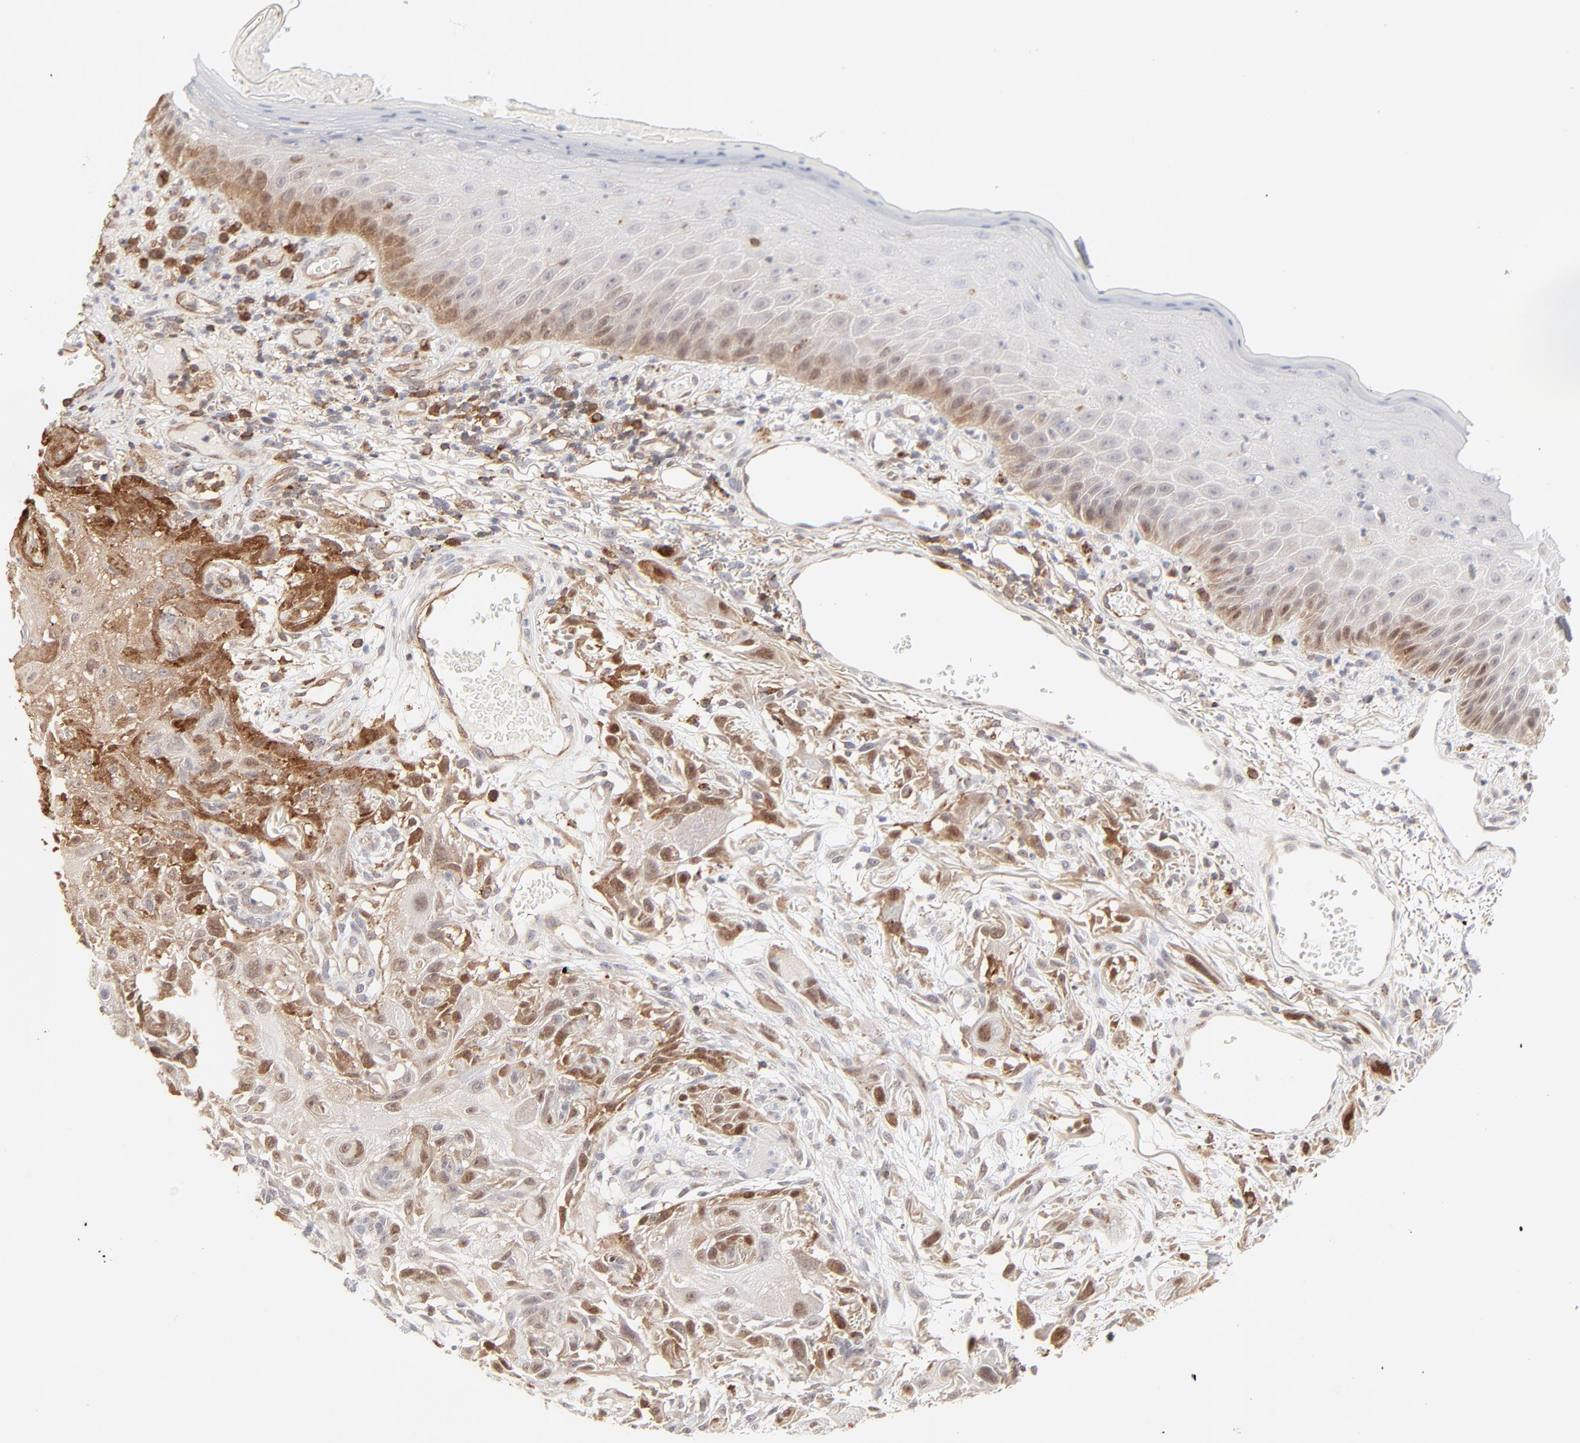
{"staining": {"intensity": "moderate", "quantity": "<25%", "location": "cytoplasmic/membranous"}, "tissue": "skin cancer", "cell_type": "Tumor cells", "image_type": "cancer", "snomed": [{"axis": "morphology", "description": "Squamous cell carcinoma, NOS"}, {"axis": "topography", "description": "Skin"}], "caption": "Immunohistochemistry (IHC) (DAB) staining of human squamous cell carcinoma (skin) demonstrates moderate cytoplasmic/membranous protein staining in about <25% of tumor cells. (DAB (3,3'-diaminobenzidine) IHC, brown staining for protein, blue staining for nuclei).", "gene": "CDK6", "patient": {"sex": "female", "age": 59}}